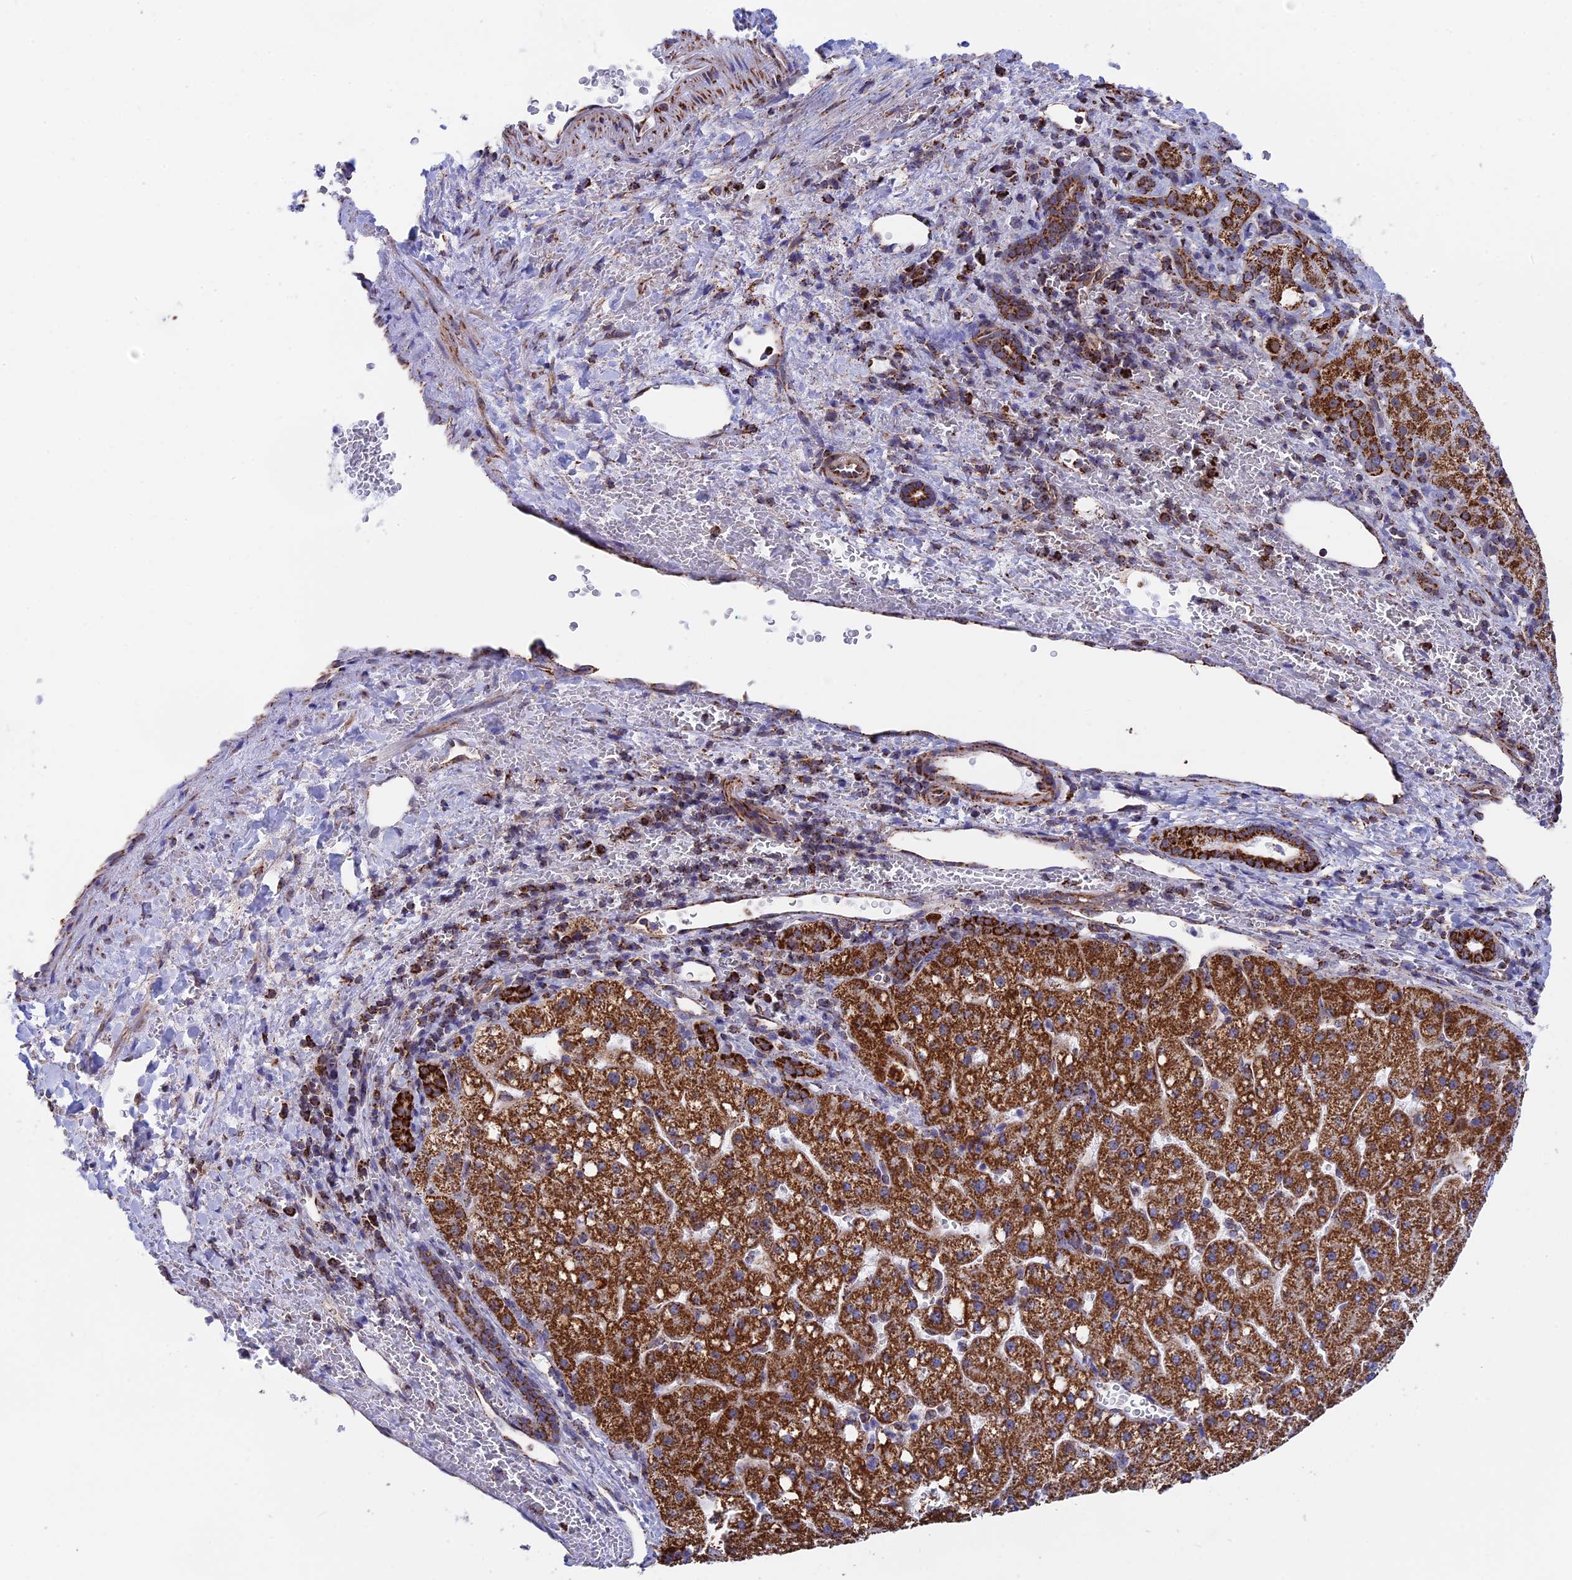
{"staining": {"intensity": "strong", "quantity": ">75%", "location": "cytoplasmic/membranous"}, "tissue": "liver cancer", "cell_type": "Tumor cells", "image_type": "cancer", "snomed": [{"axis": "morphology", "description": "Carcinoma, Hepatocellular, NOS"}, {"axis": "topography", "description": "Liver"}], "caption": "Tumor cells exhibit strong cytoplasmic/membranous staining in approximately >75% of cells in liver cancer (hepatocellular carcinoma).", "gene": "CDC16", "patient": {"sex": "male", "age": 57}}